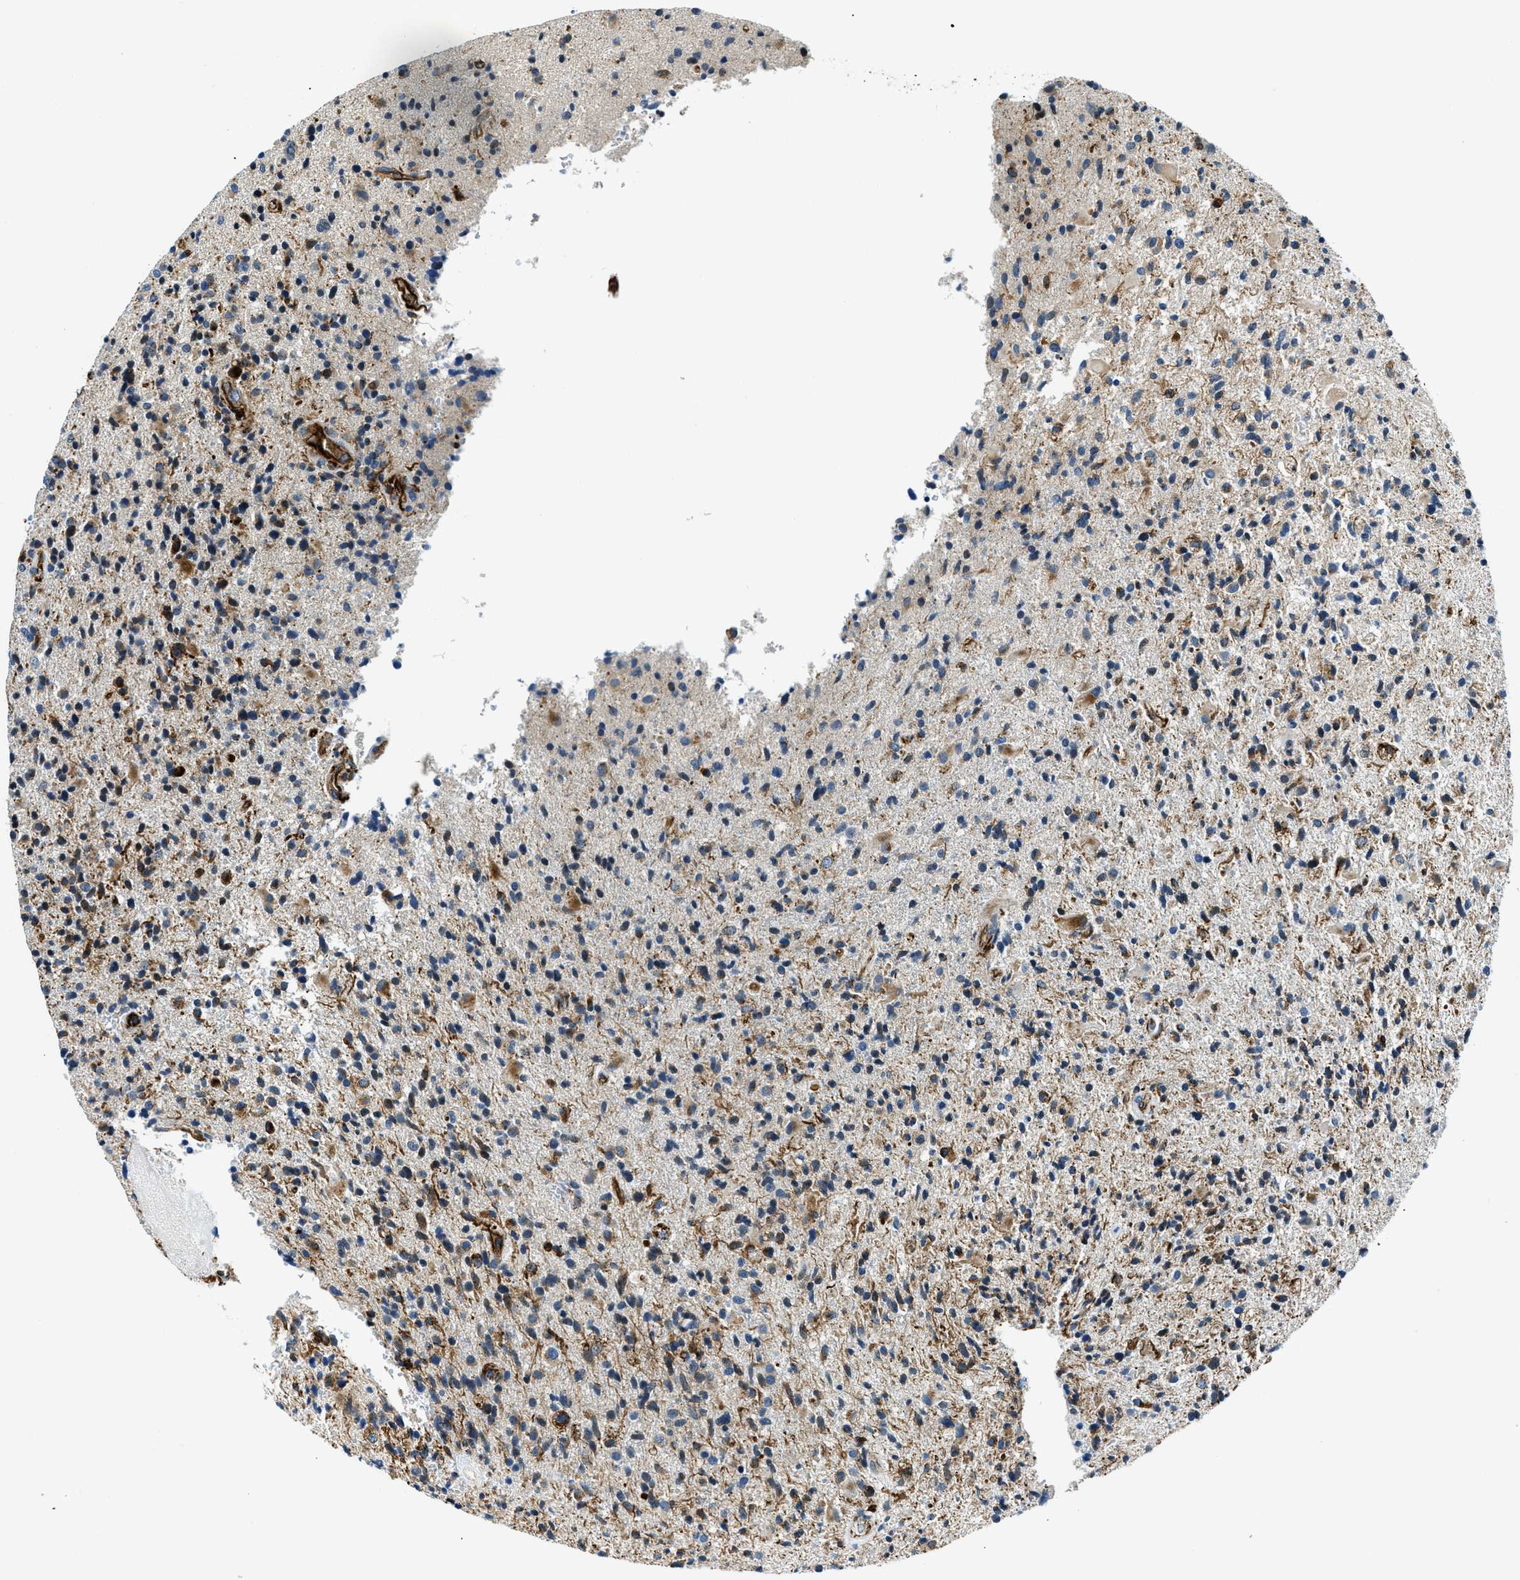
{"staining": {"intensity": "moderate", "quantity": "<25%", "location": "cytoplasmic/membranous"}, "tissue": "glioma", "cell_type": "Tumor cells", "image_type": "cancer", "snomed": [{"axis": "morphology", "description": "Glioma, malignant, High grade"}, {"axis": "topography", "description": "Brain"}], "caption": "Approximately <25% of tumor cells in human malignant high-grade glioma reveal moderate cytoplasmic/membranous protein positivity as visualized by brown immunohistochemical staining.", "gene": "GNS", "patient": {"sex": "male", "age": 72}}